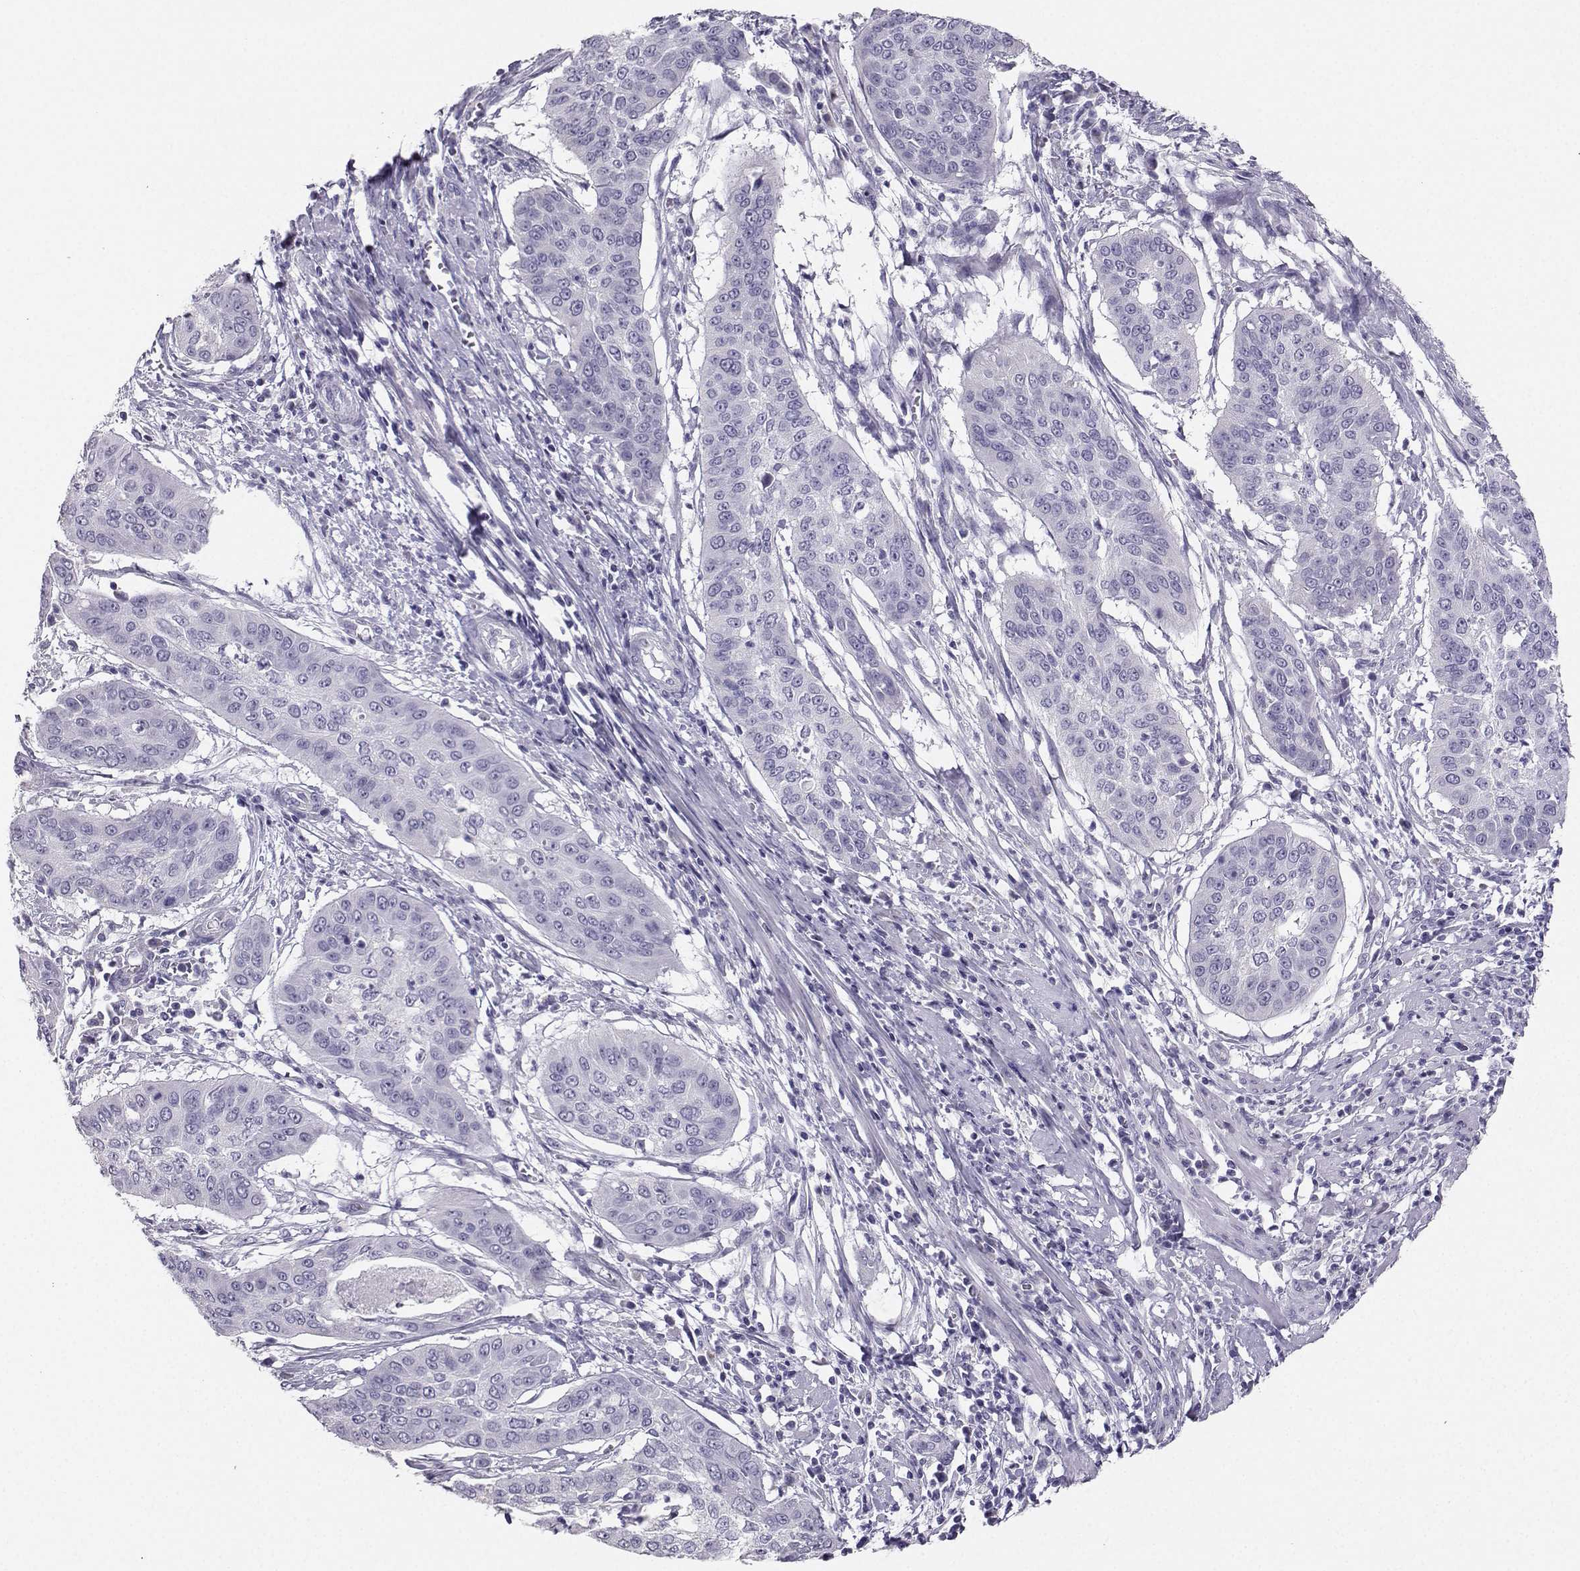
{"staining": {"intensity": "negative", "quantity": "none", "location": "none"}, "tissue": "cervical cancer", "cell_type": "Tumor cells", "image_type": "cancer", "snomed": [{"axis": "morphology", "description": "Squamous cell carcinoma, NOS"}, {"axis": "topography", "description": "Cervix"}], "caption": "A high-resolution micrograph shows immunohistochemistry (IHC) staining of squamous cell carcinoma (cervical), which exhibits no significant expression in tumor cells.", "gene": "AVP", "patient": {"sex": "female", "age": 39}}